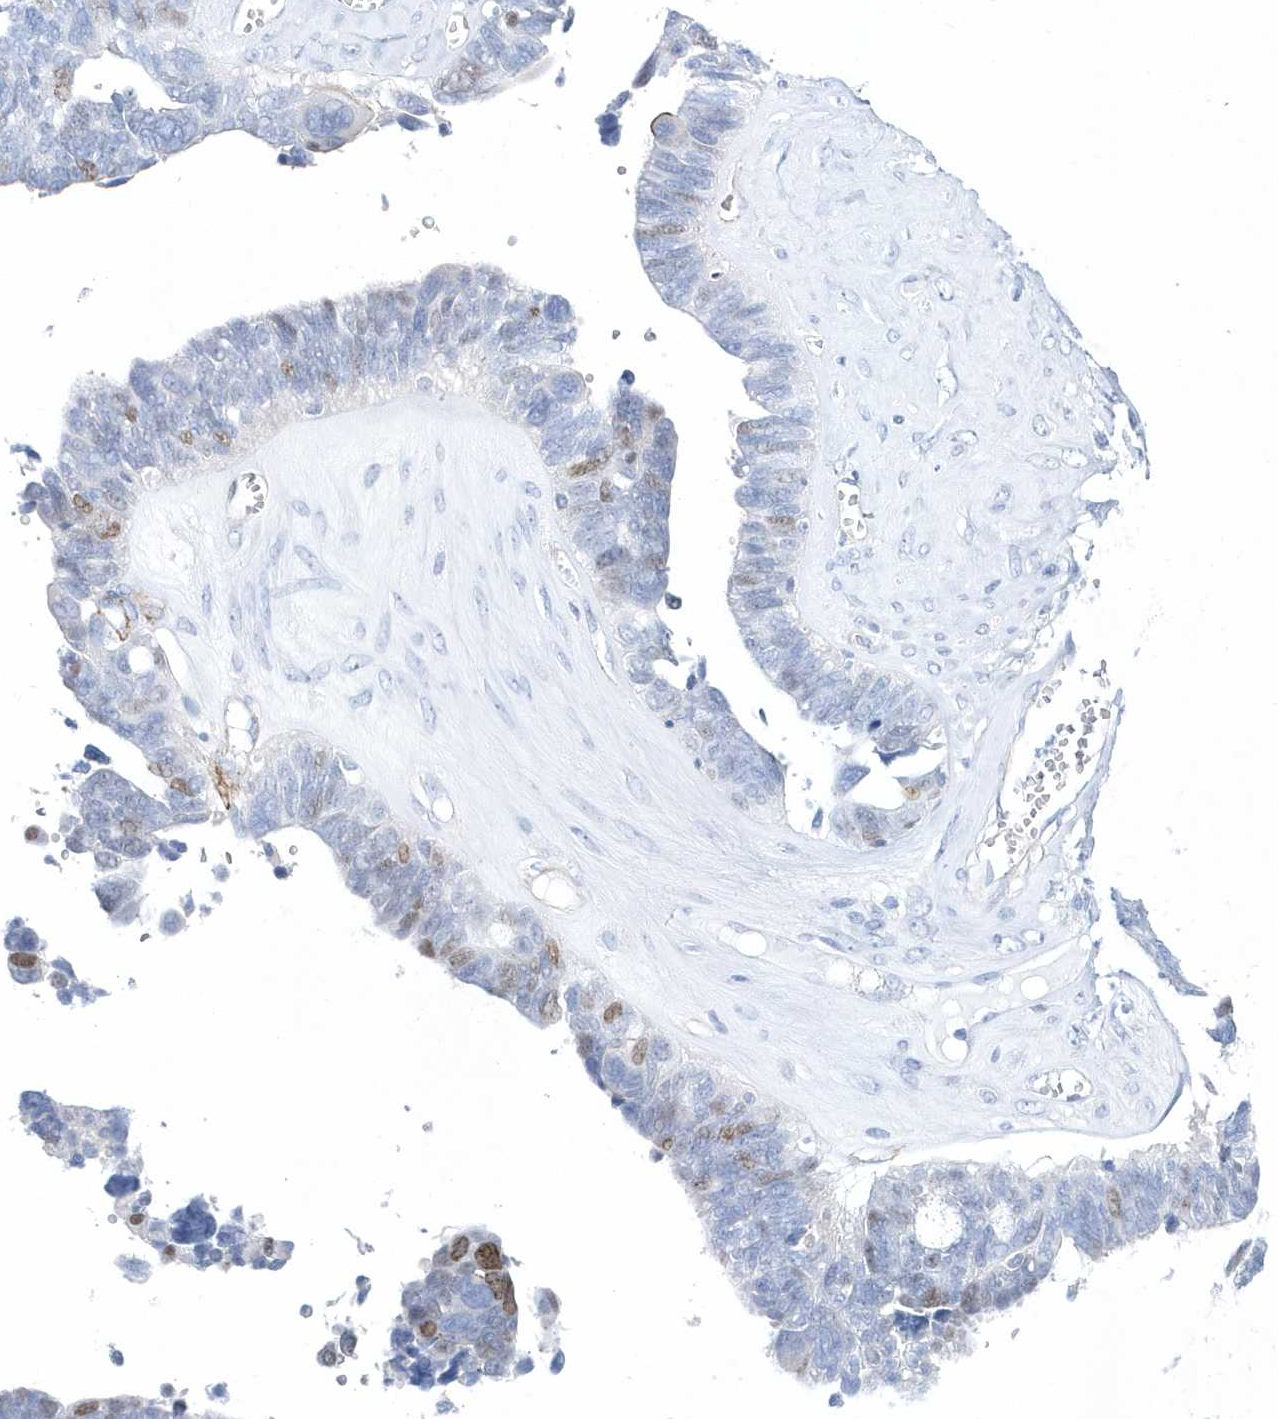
{"staining": {"intensity": "moderate", "quantity": "25%-75%", "location": "nuclear"}, "tissue": "ovarian cancer", "cell_type": "Tumor cells", "image_type": "cancer", "snomed": [{"axis": "morphology", "description": "Cystadenocarcinoma, serous, NOS"}, {"axis": "topography", "description": "Ovary"}], "caption": "Immunohistochemical staining of human ovarian serous cystadenocarcinoma demonstrates medium levels of moderate nuclear positivity in about 25%-75% of tumor cells. (DAB IHC, brown staining for protein, blue staining for nuclei).", "gene": "TMCO6", "patient": {"sex": "female", "age": 79}}